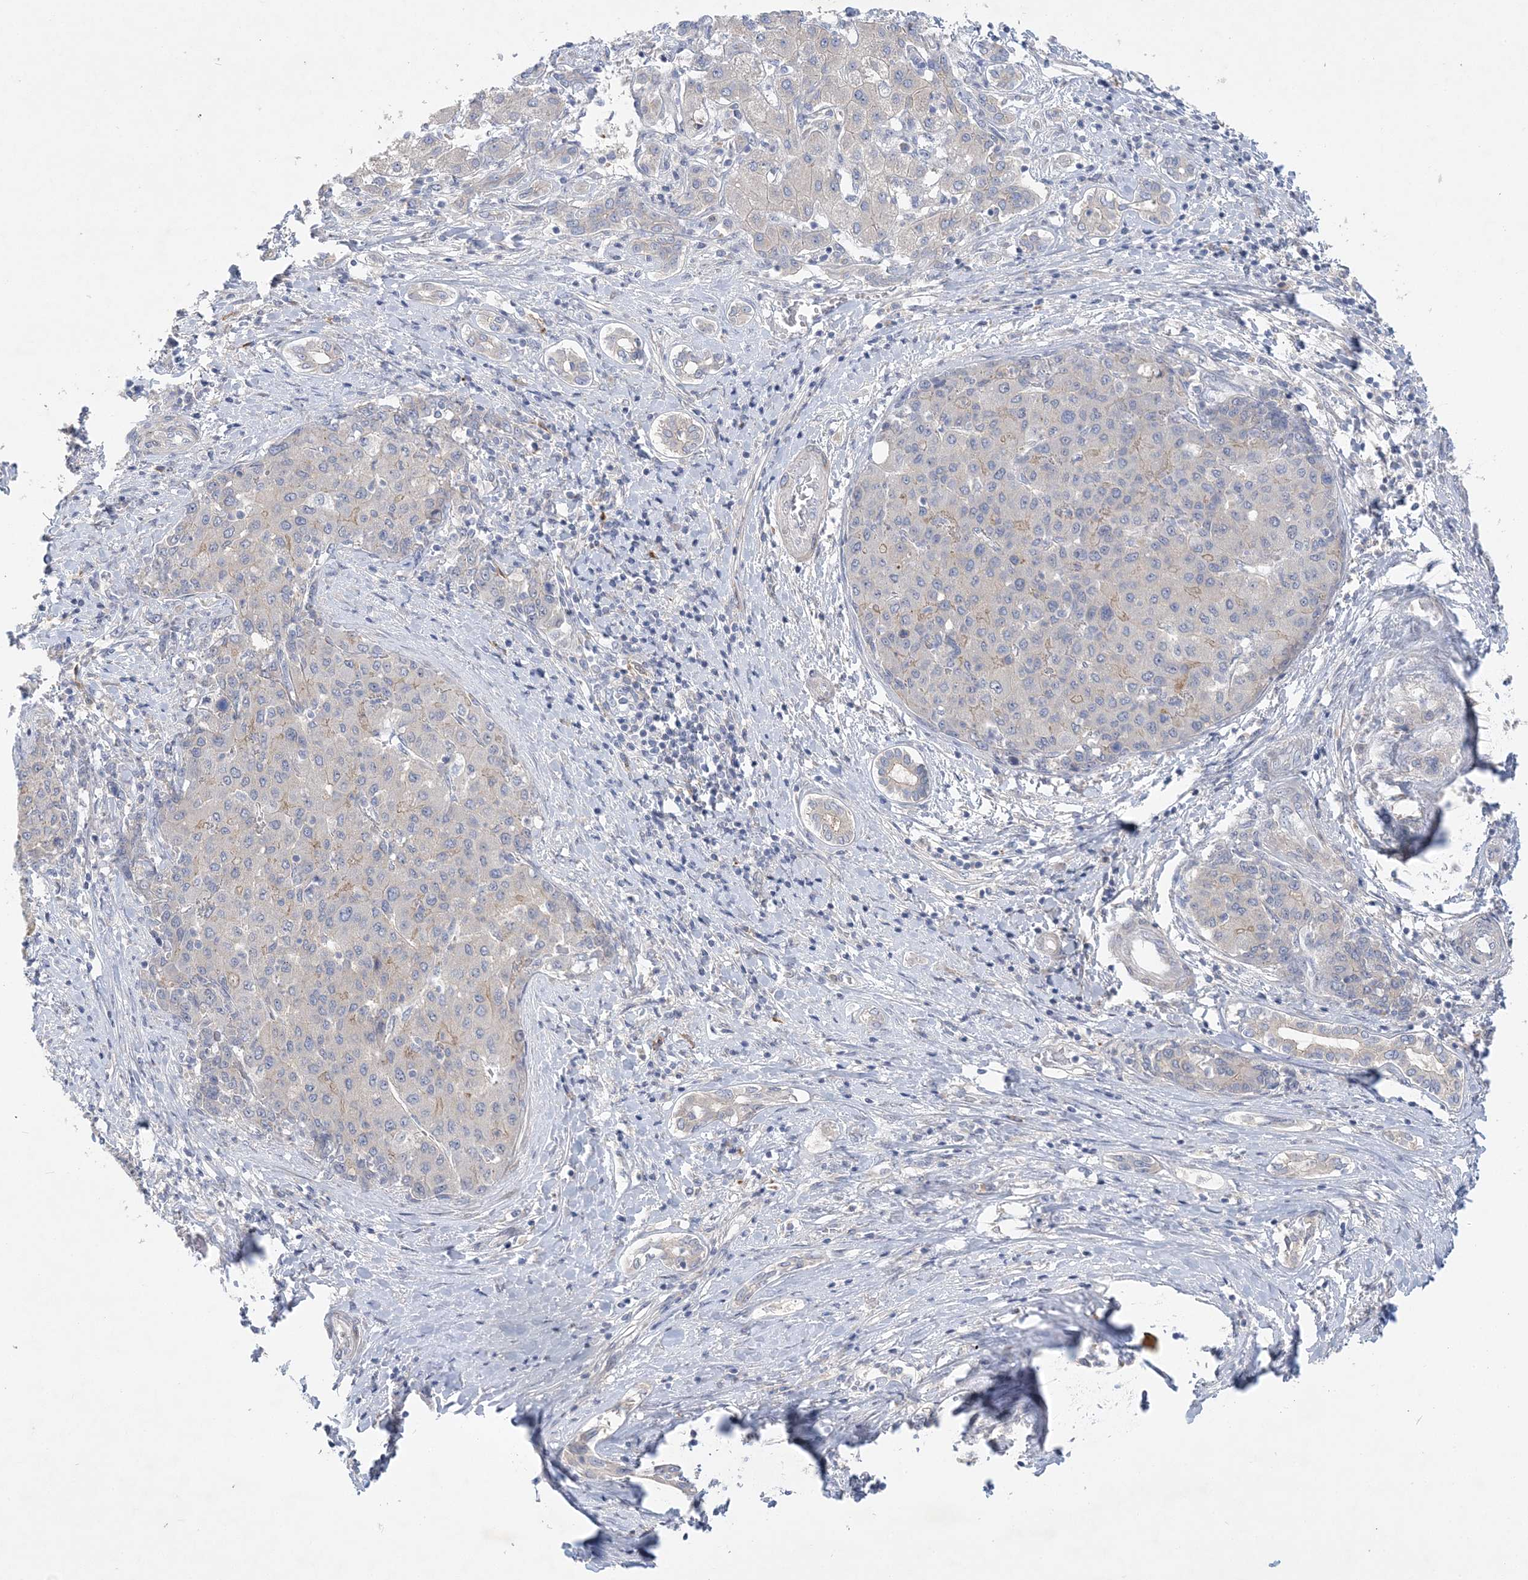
{"staining": {"intensity": "weak", "quantity": "25%-75%", "location": "cytoplasmic/membranous"}, "tissue": "liver cancer", "cell_type": "Tumor cells", "image_type": "cancer", "snomed": [{"axis": "morphology", "description": "Carcinoma, Hepatocellular, NOS"}, {"axis": "topography", "description": "Liver"}], "caption": "Liver cancer (hepatocellular carcinoma) tissue reveals weak cytoplasmic/membranous positivity in approximately 25%-75% of tumor cells", "gene": "ANKRD35", "patient": {"sex": "male", "age": 65}}